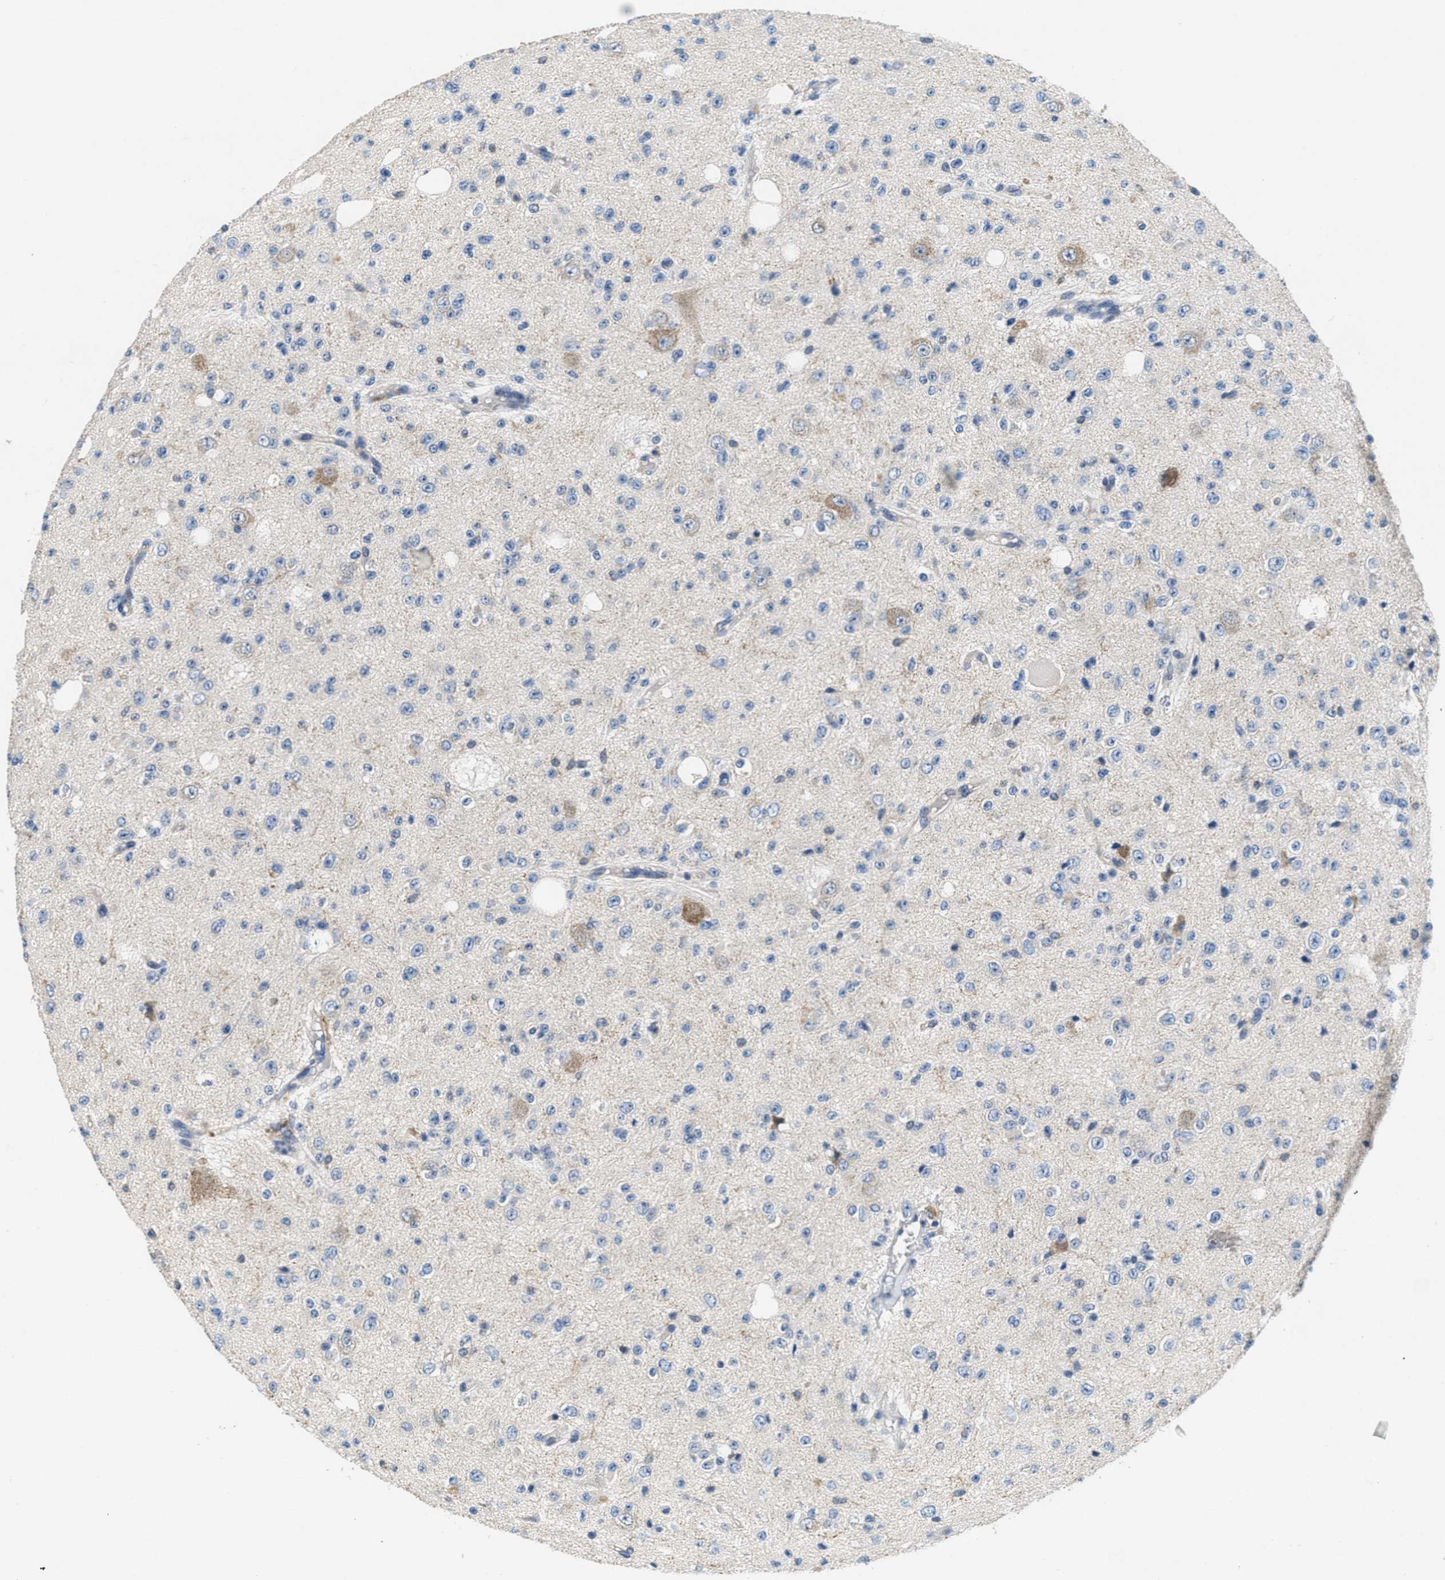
{"staining": {"intensity": "negative", "quantity": "none", "location": "none"}, "tissue": "glioma", "cell_type": "Tumor cells", "image_type": "cancer", "snomed": [{"axis": "morphology", "description": "Glioma, malignant, High grade"}, {"axis": "topography", "description": "pancreas cauda"}], "caption": "An image of human malignant high-grade glioma is negative for staining in tumor cells. (DAB IHC visualized using brightfield microscopy, high magnification).", "gene": "DGKE", "patient": {"sex": "male", "age": 60}}